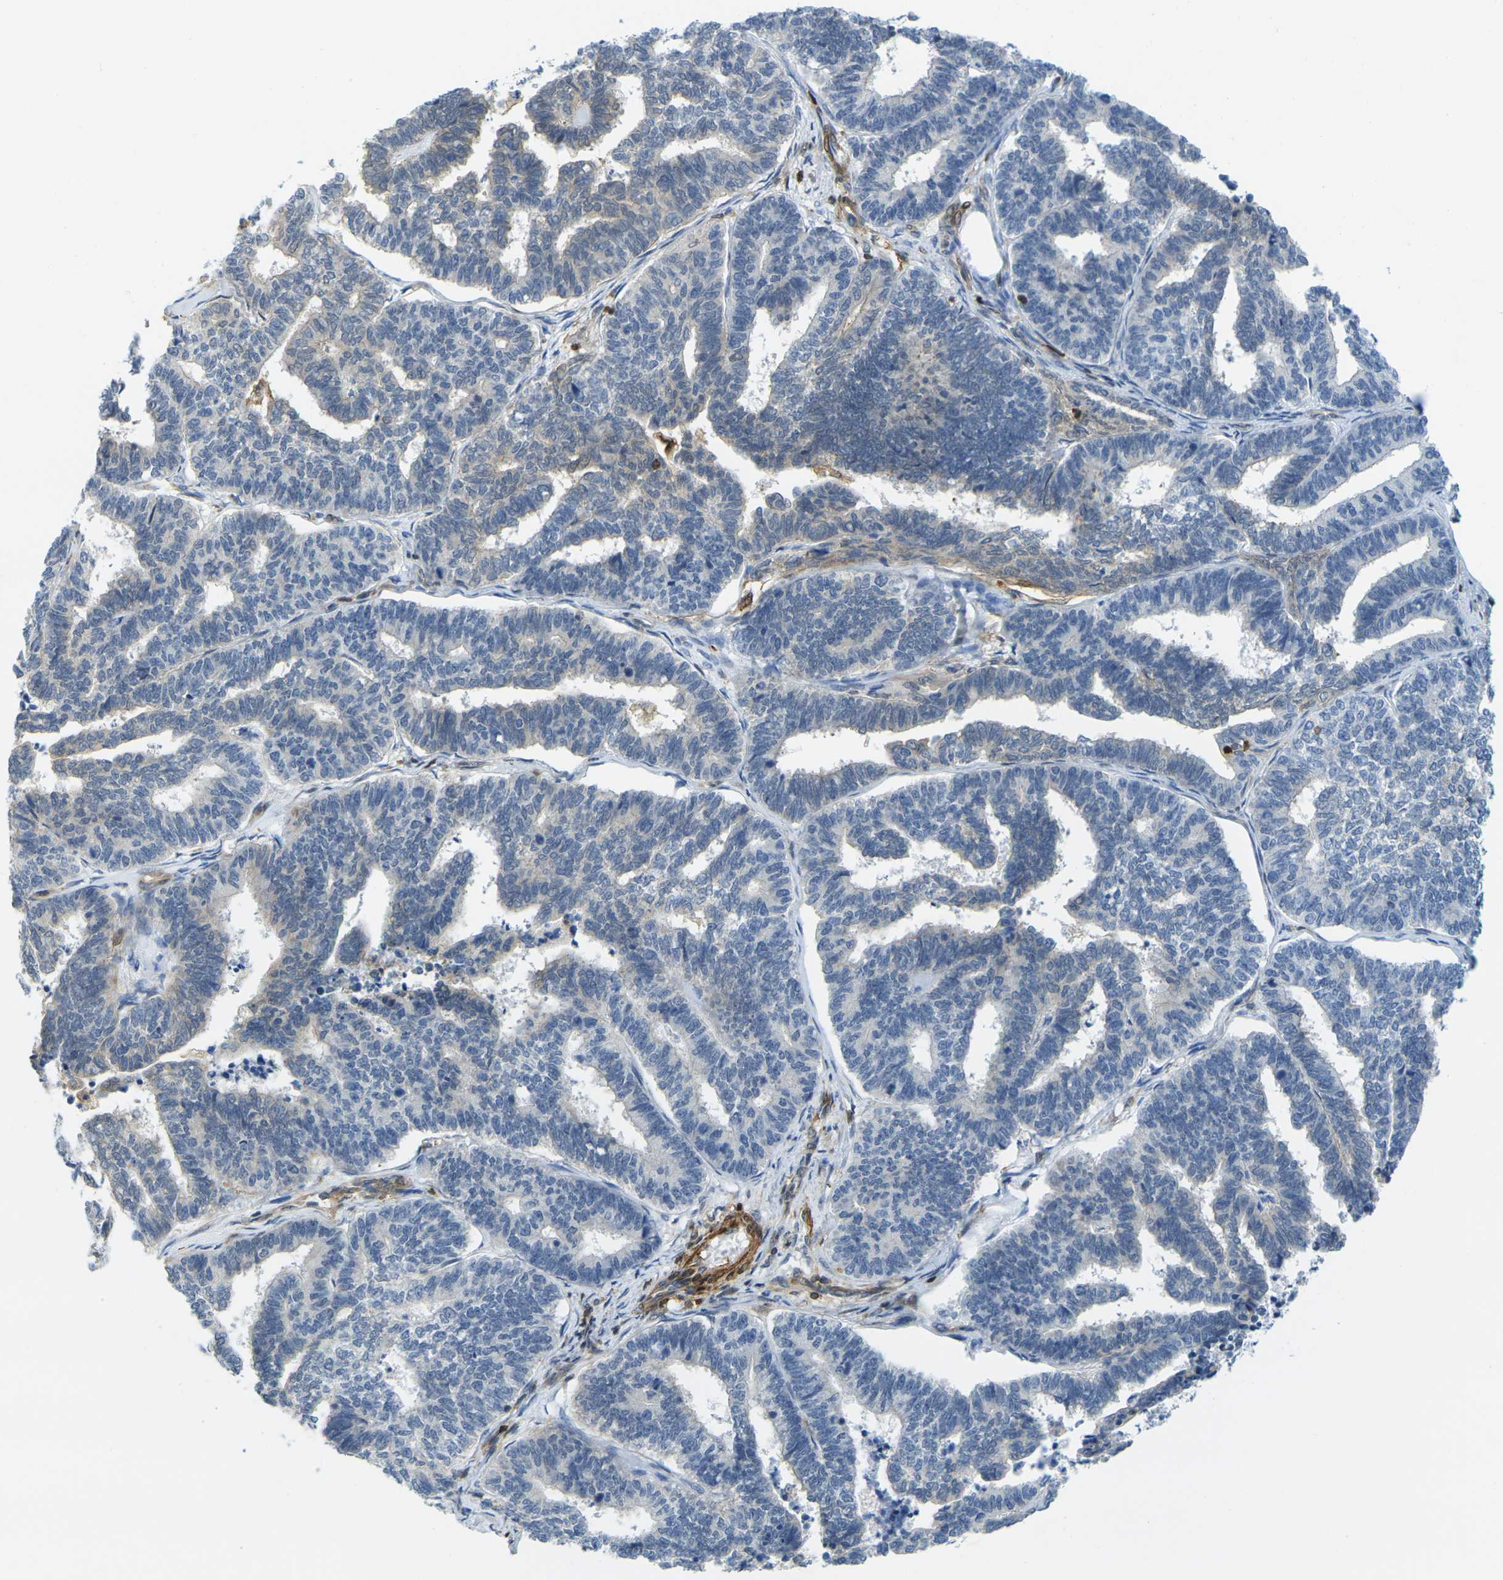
{"staining": {"intensity": "weak", "quantity": "<25%", "location": "cytoplasmic/membranous"}, "tissue": "endometrial cancer", "cell_type": "Tumor cells", "image_type": "cancer", "snomed": [{"axis": "morphology", "description": "Adenocarcinoma, NOS"}, {"axis": "topography", "description": "Endometrium"}], "caption": "Immunohistochemistry of human adenocarcinoma (endometrial) displays no expression in tumor cells.", "gene": "LASP1", "patient": {"sex": "female", "age": 70}}